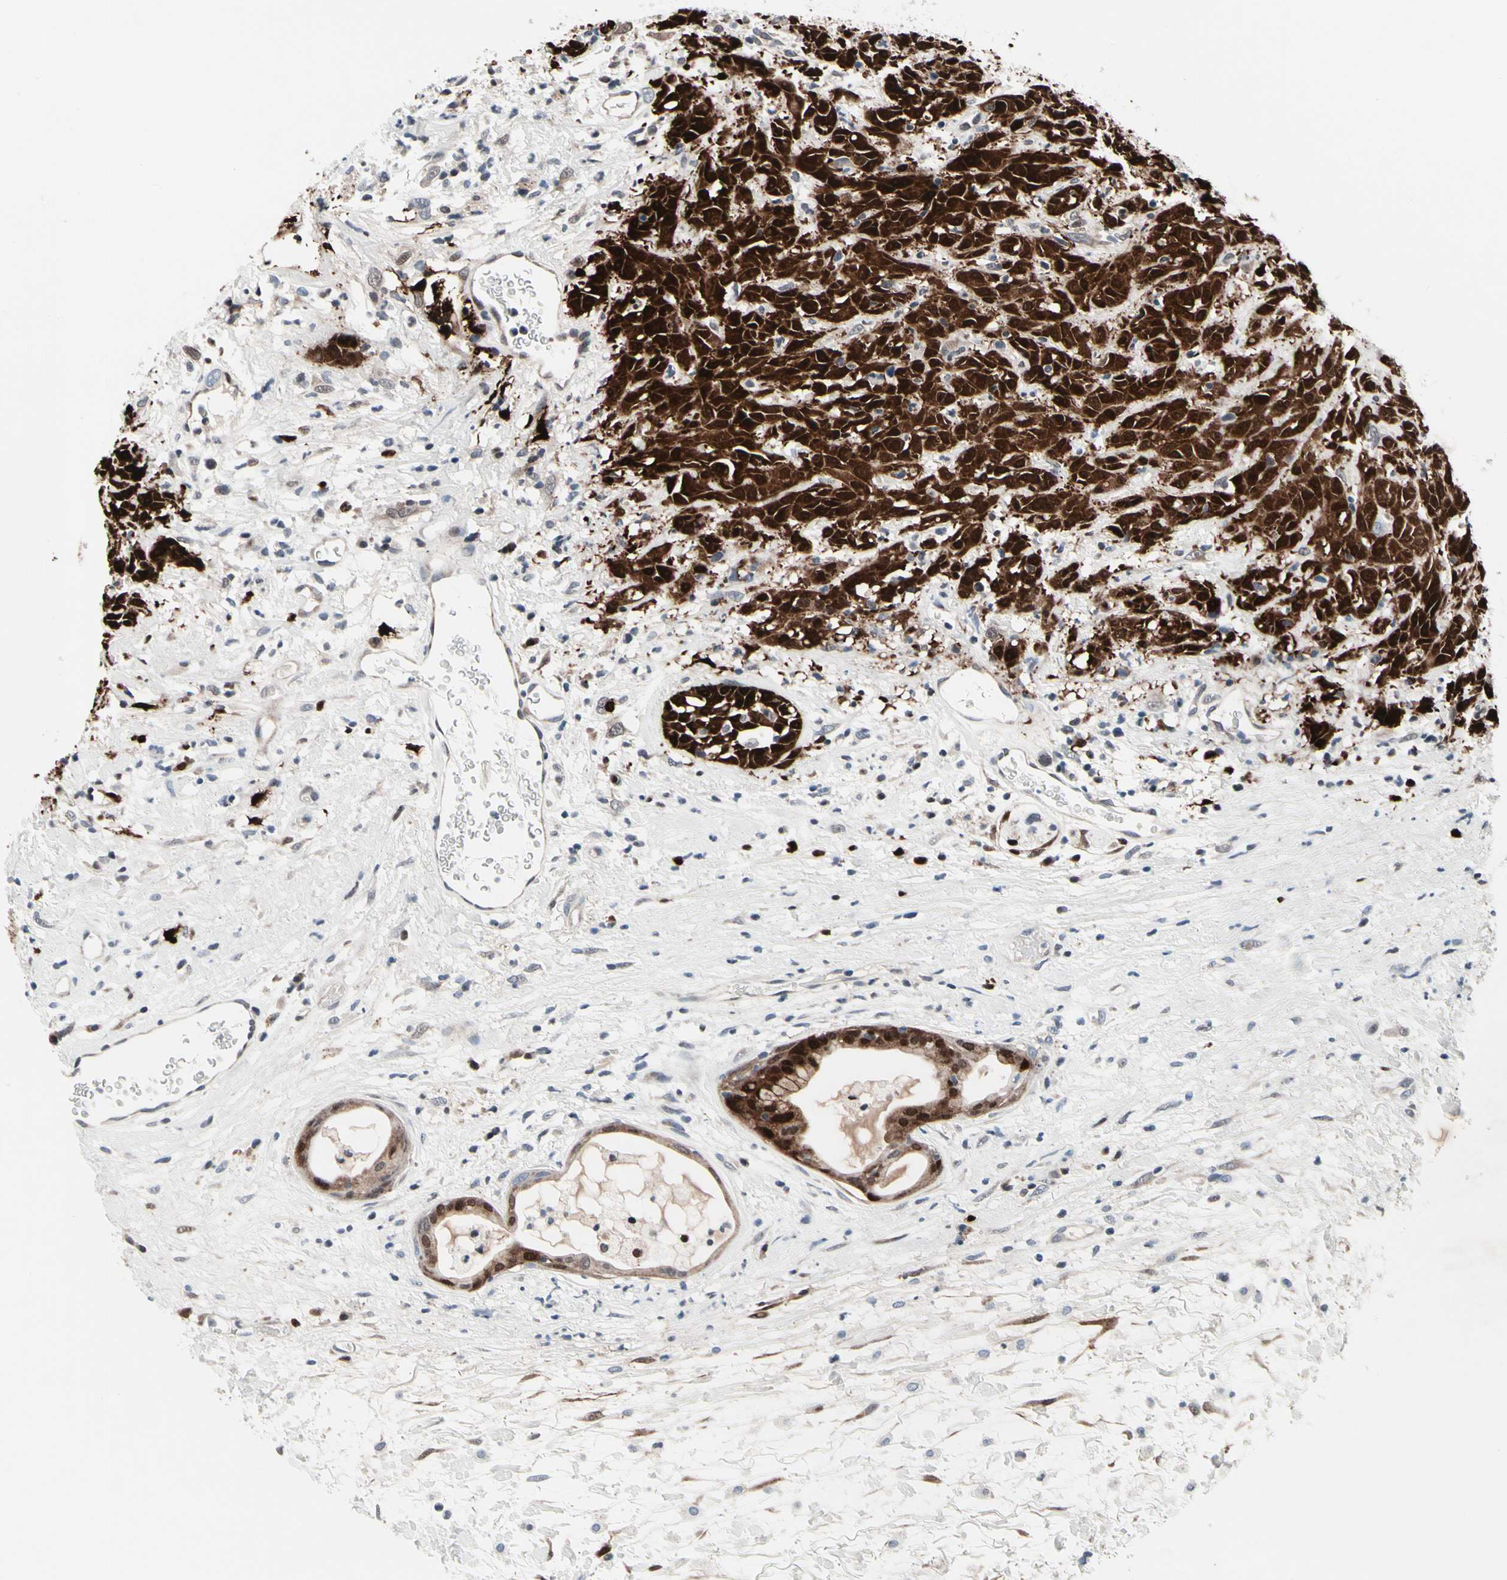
{"staining": {"intensity": "strong", "quantity": ">75%", "location": "cytoplasmic/membranous,nuclear"}, "tissue": "head and neck cancer", "cell_type": "Tumor cells", "image_type": "cancer", "snomed": [{"axis": "morphology", "description": "Normal tissue, NOS"}, {"axis": "morphology", "description": "Squamous cell carcinoma, NOS"}, {"axis": "topography", "description": "Cartilage tissue"}, {"axis": "topography", "description": "Head-Neck"}], "caption": "High-magnification brightfield microscopy of head and neck cancer stained with DAB (3,3'-diaminobenzidine) (brown) and counterstained with hematoxylin (blue). tumor cells exhibit strong cytoplasmic/membranous and nuclear expression is present in approximately>75% of cells. The staining was performed using DAB to visualize the protein expression in brown, while the nuclei were stained in blue with hematoxylin (Magnification: 20x).", "gene": "TXN", "patient": {"sex": "male", "age": 62}}